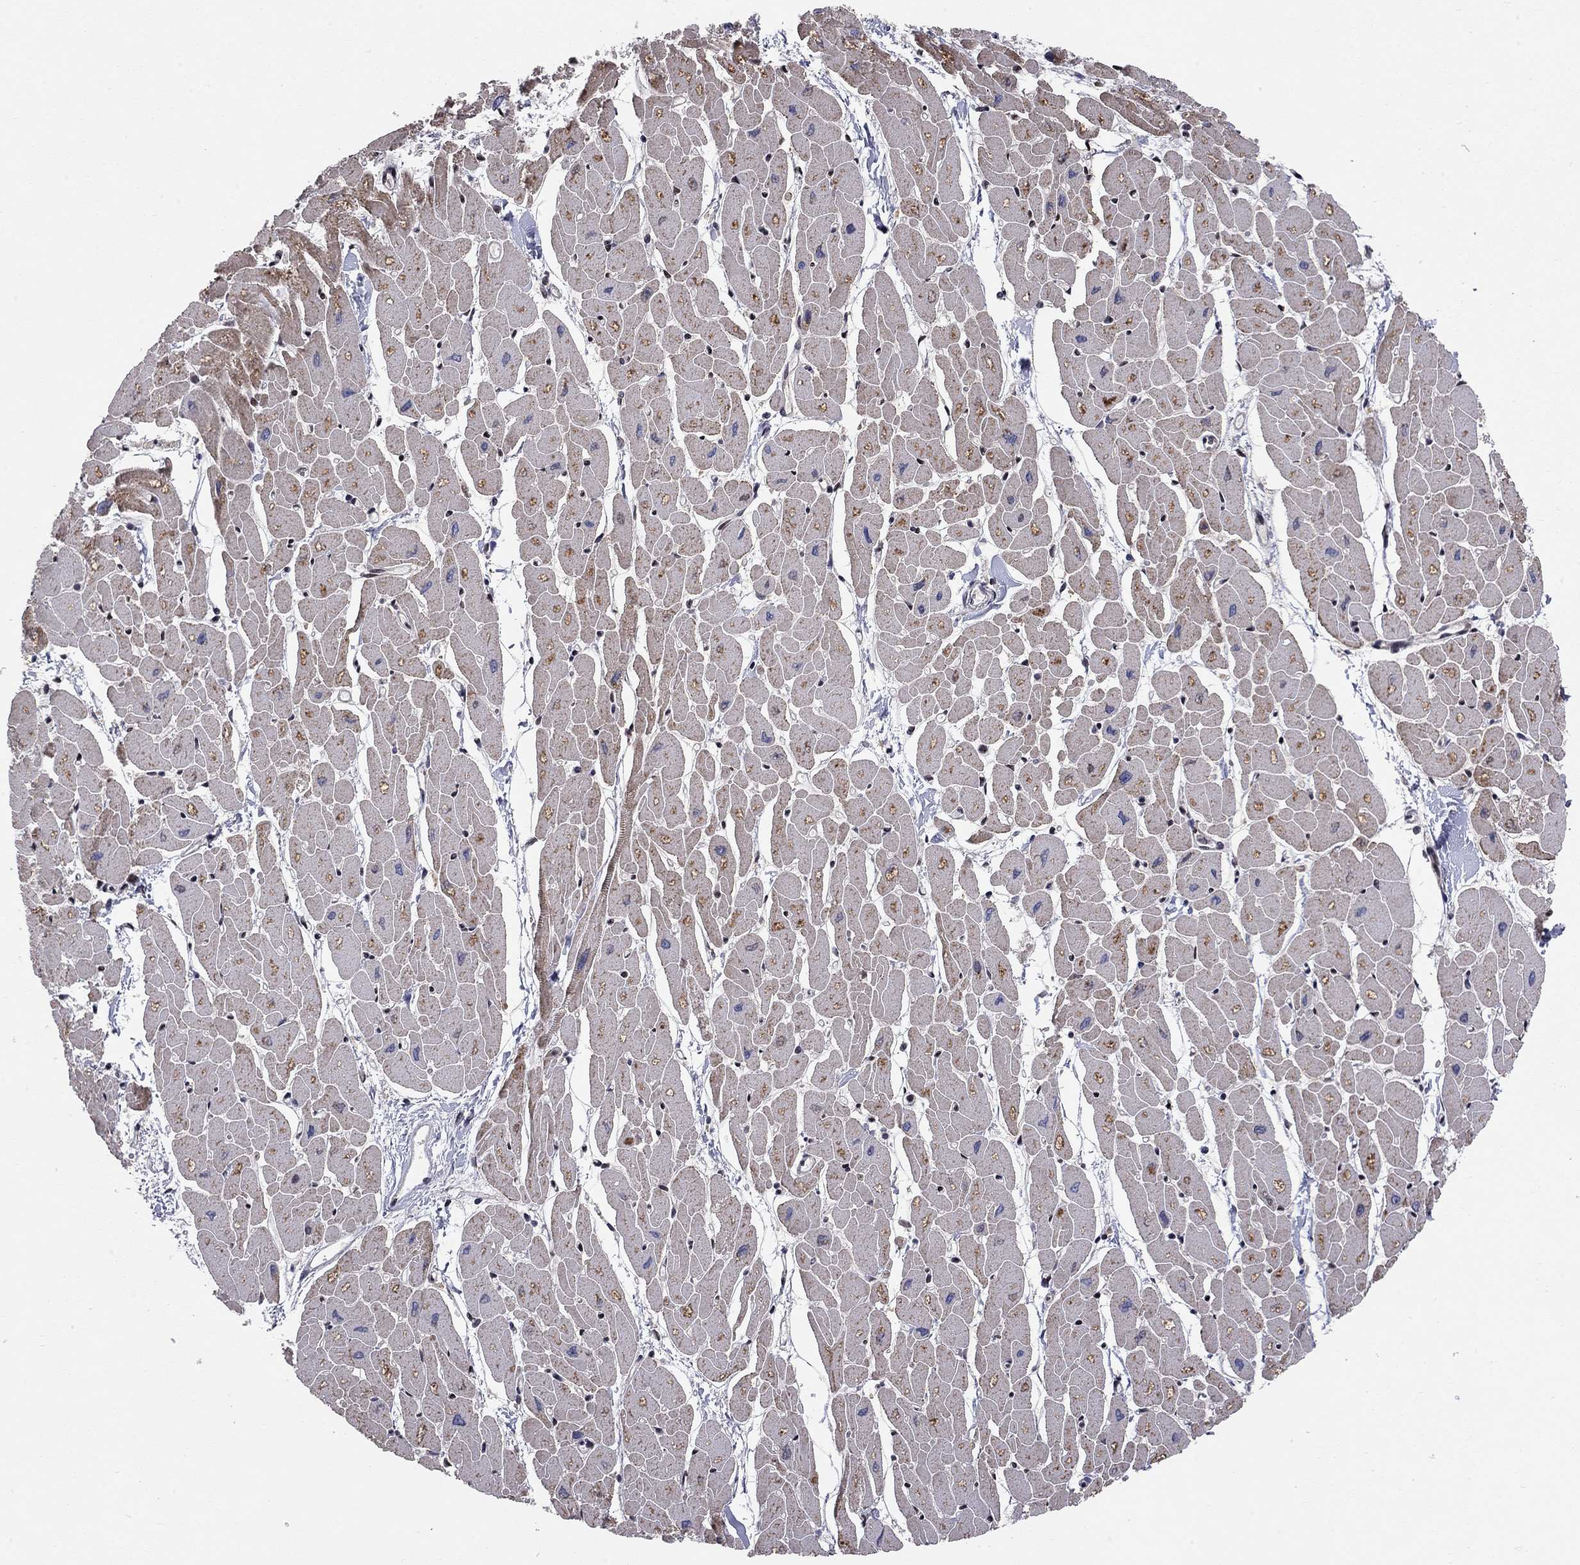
{"staining": {"intensity": "strong", "quantity": "25%-75%", "location": "cytoplasmic/membranous"}, "tissue": "heart muscle", "cell_type": "Cardiomyocytes", "image_type": "normal", "snomed": [{"axis": "morphology", "description": "Normal tissue, NOS"}, {"axis": "topography", "description": "Heart"}], "caption": "Immunohistochemistry (DAB) staining of normal heart muscle displays strong cytoplasmic/membranous protein expression in about 25%-75% of cardiomyocytes. The protein is shown in brown color, while the nuclei are stained blue.", "gene": "ERN2", "patient": {"sex": "male", "age": 57}}